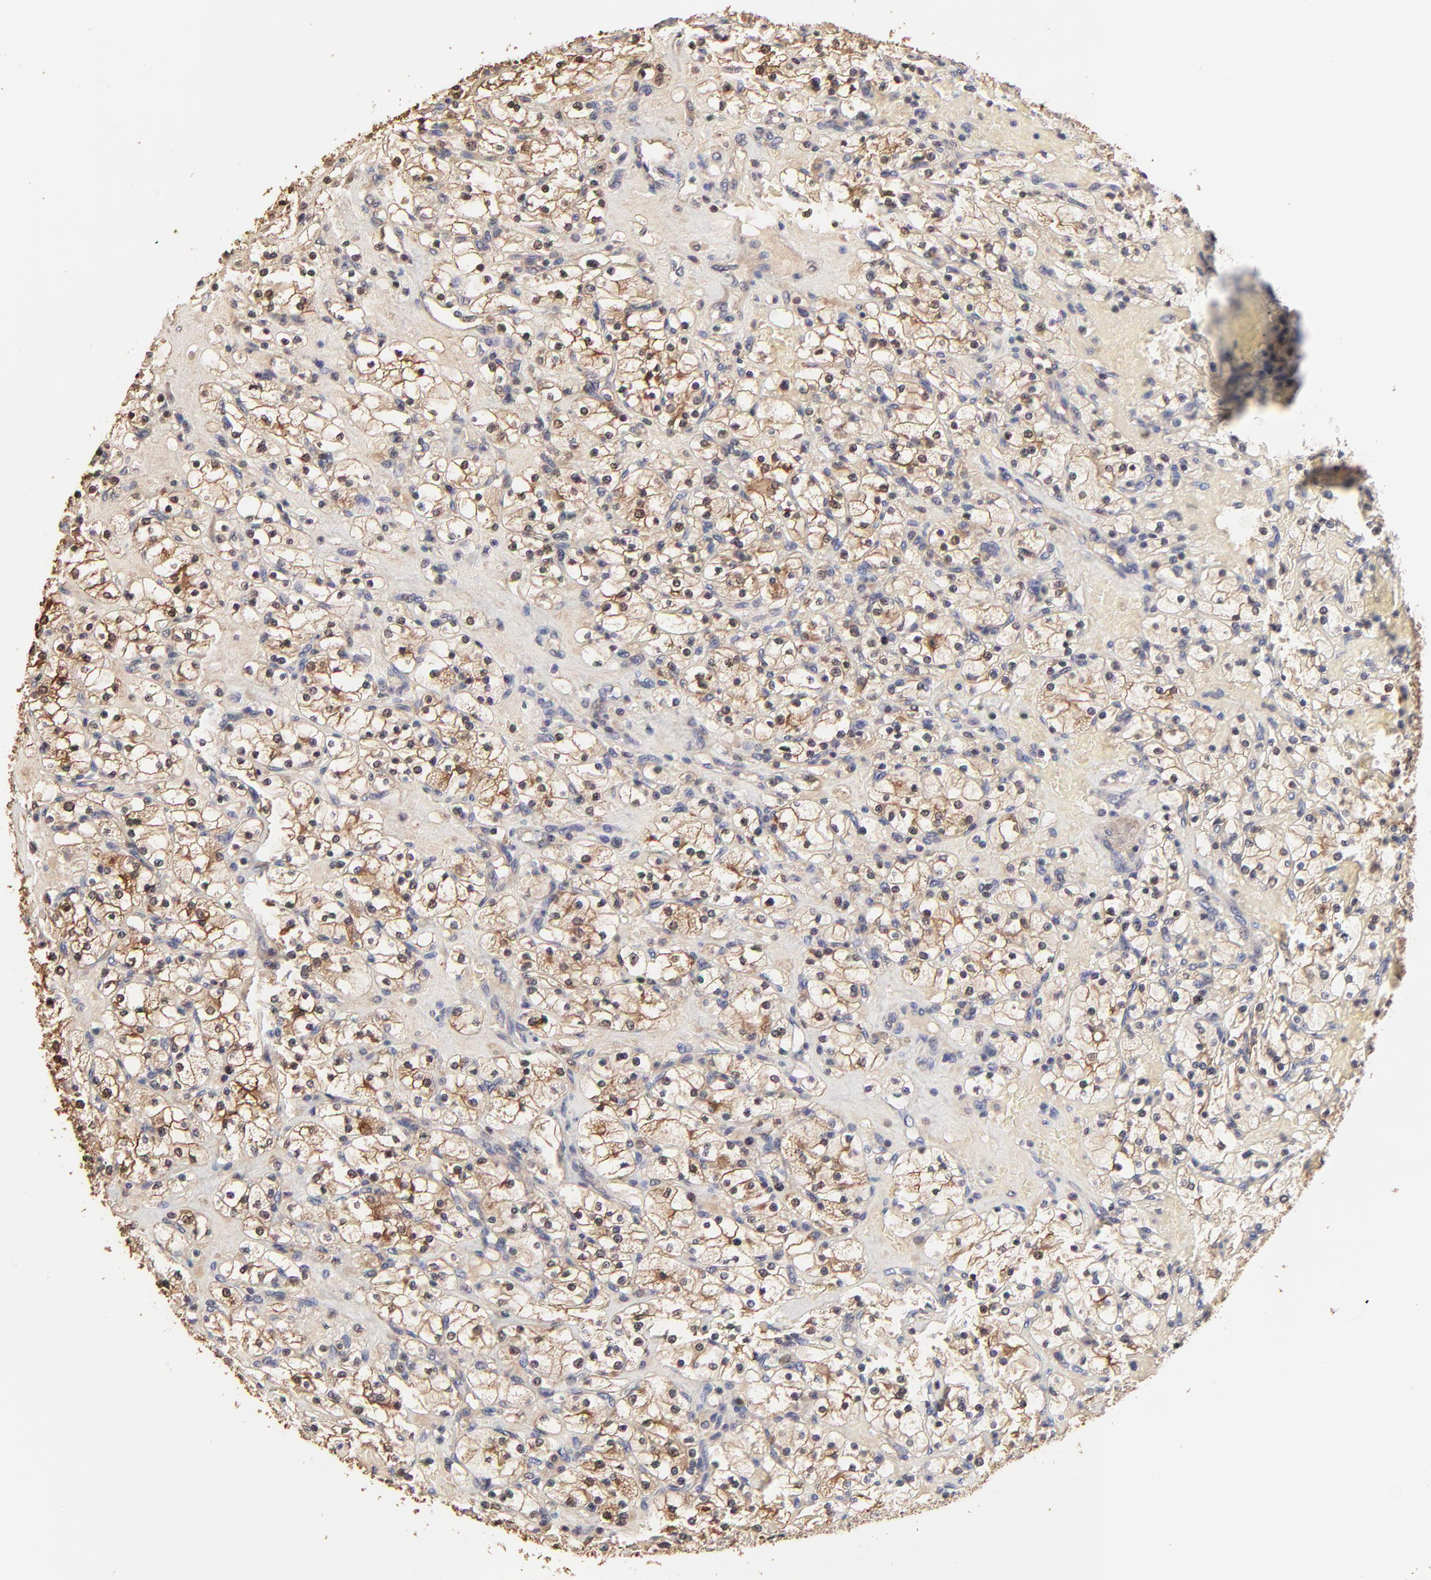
{"staining": {"intensity": "weak", "quantity": "25%-75%", "location": "cytoplasmic/membranous,nuclear"}, "tissue": "renal cancer", "cell_type": "Tumor cells", "image_type": "cancer", "snomed": [{"axis": "morphology", "description": "Adenocarcinoma, NOS"}, {"axis": "topography", "description": "Kidney"}], "caption": "DAB (3,3'-diaminobenzidine) immunohistochemical staining of human renal cancer exhibits weak cytoplasmic/membranous and nuclear protein positivity in approximately 25%-75% of tumor cells.", "gene": "BIRC5", "patient": {"sex": "female", "age": 83}}